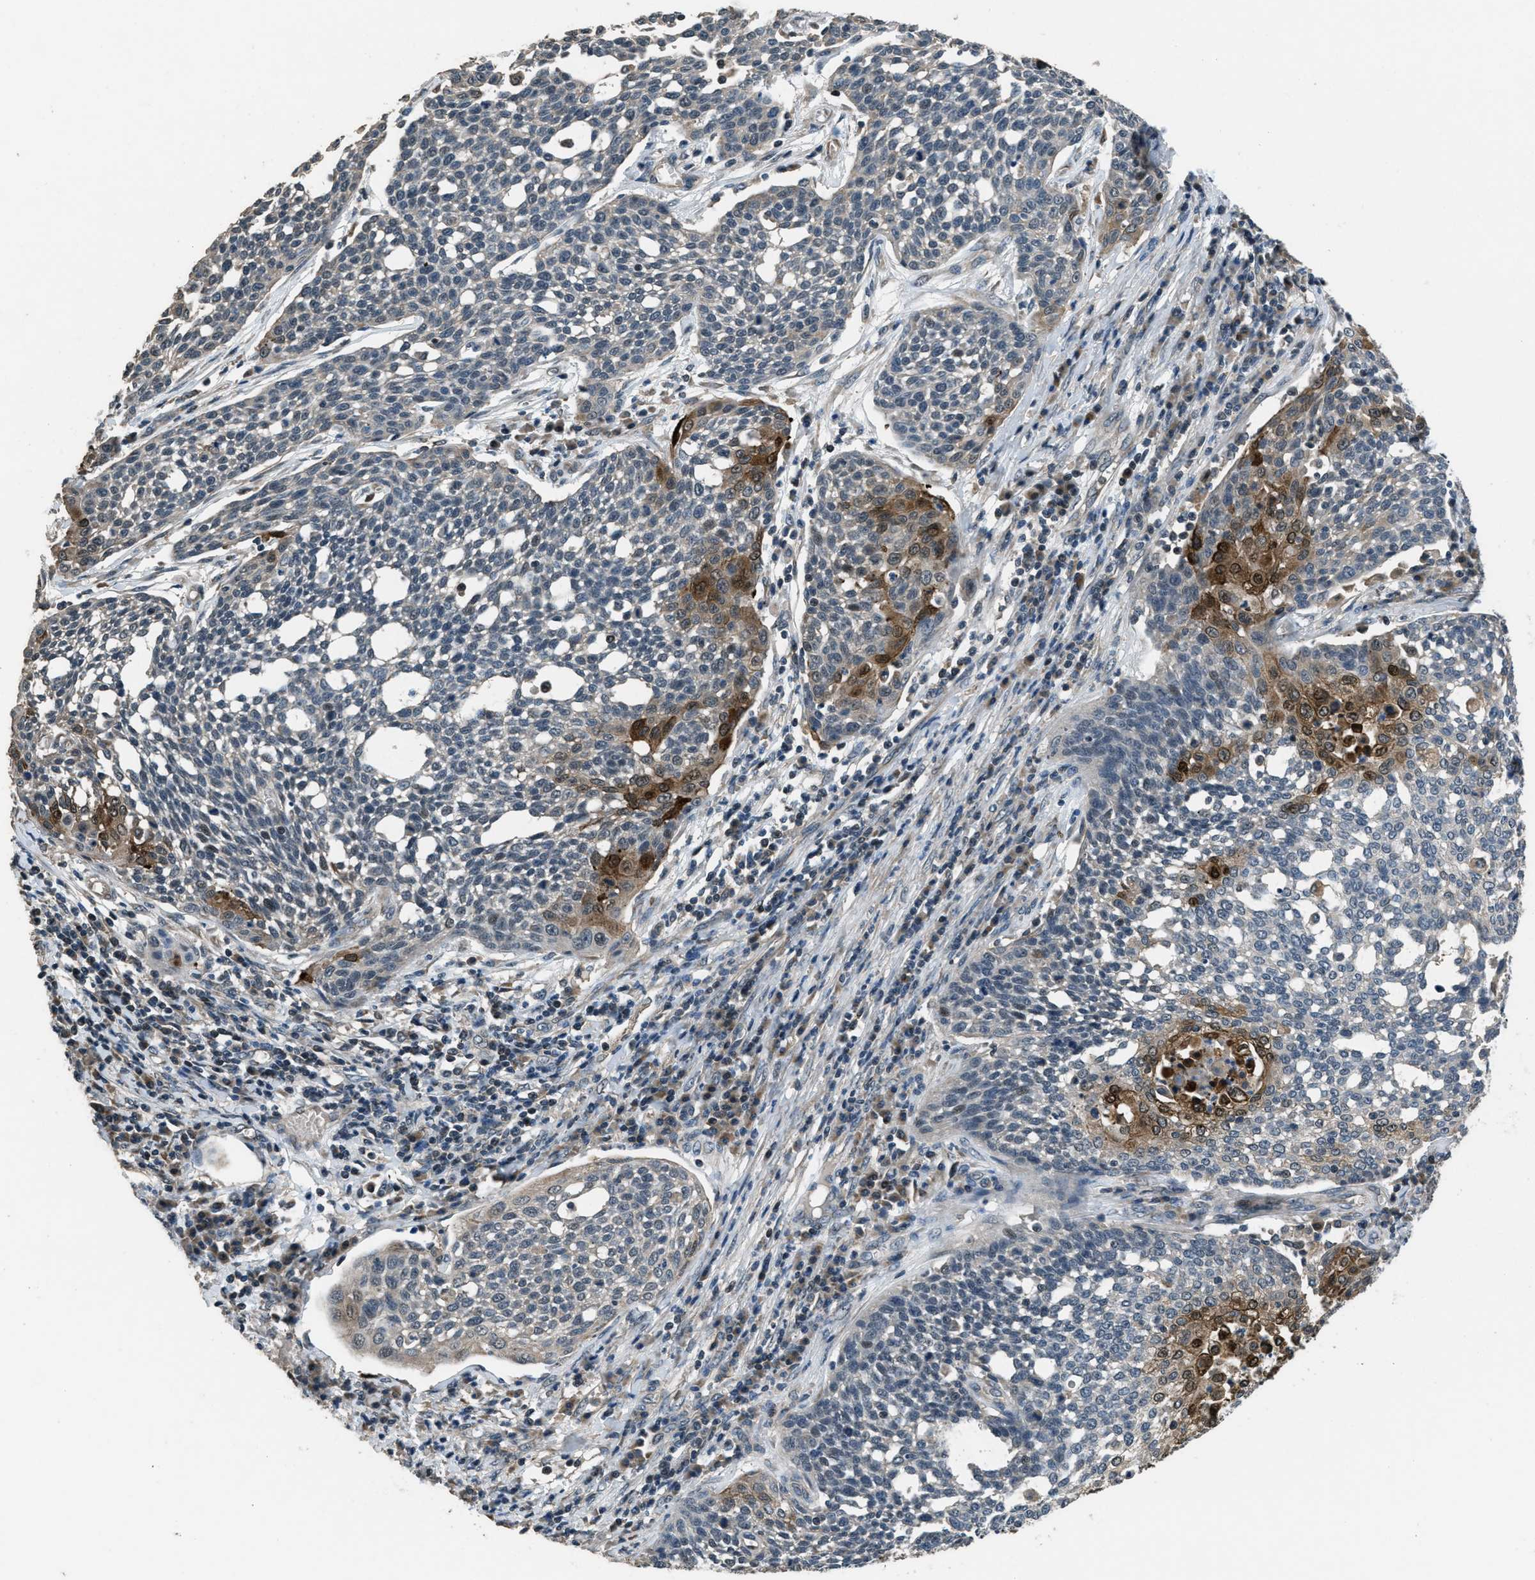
{"staining": {"intensity": "moderate", "quantity": "<25%", "location": "cytoplasmic/membranous,nuclear"}, "tissue": "cervical cancer", "cell_type": "Tumor cells", "image_type": "cancer", "snomed": [{"axis": "morphology", "description": "Squamous cell carcinoma, NOS"}, {"axis": "topography", "description": "Cervix"}], "caption": "Squamous cell carcinoma (cervical) was stained to show a protein in brown. There is low levels of moderate cytoplasmic/membranous and nuclear expression in about <25% of tumor cells.", "gene": "NAT1", "patient": {"sex": "female", "age": 34}}